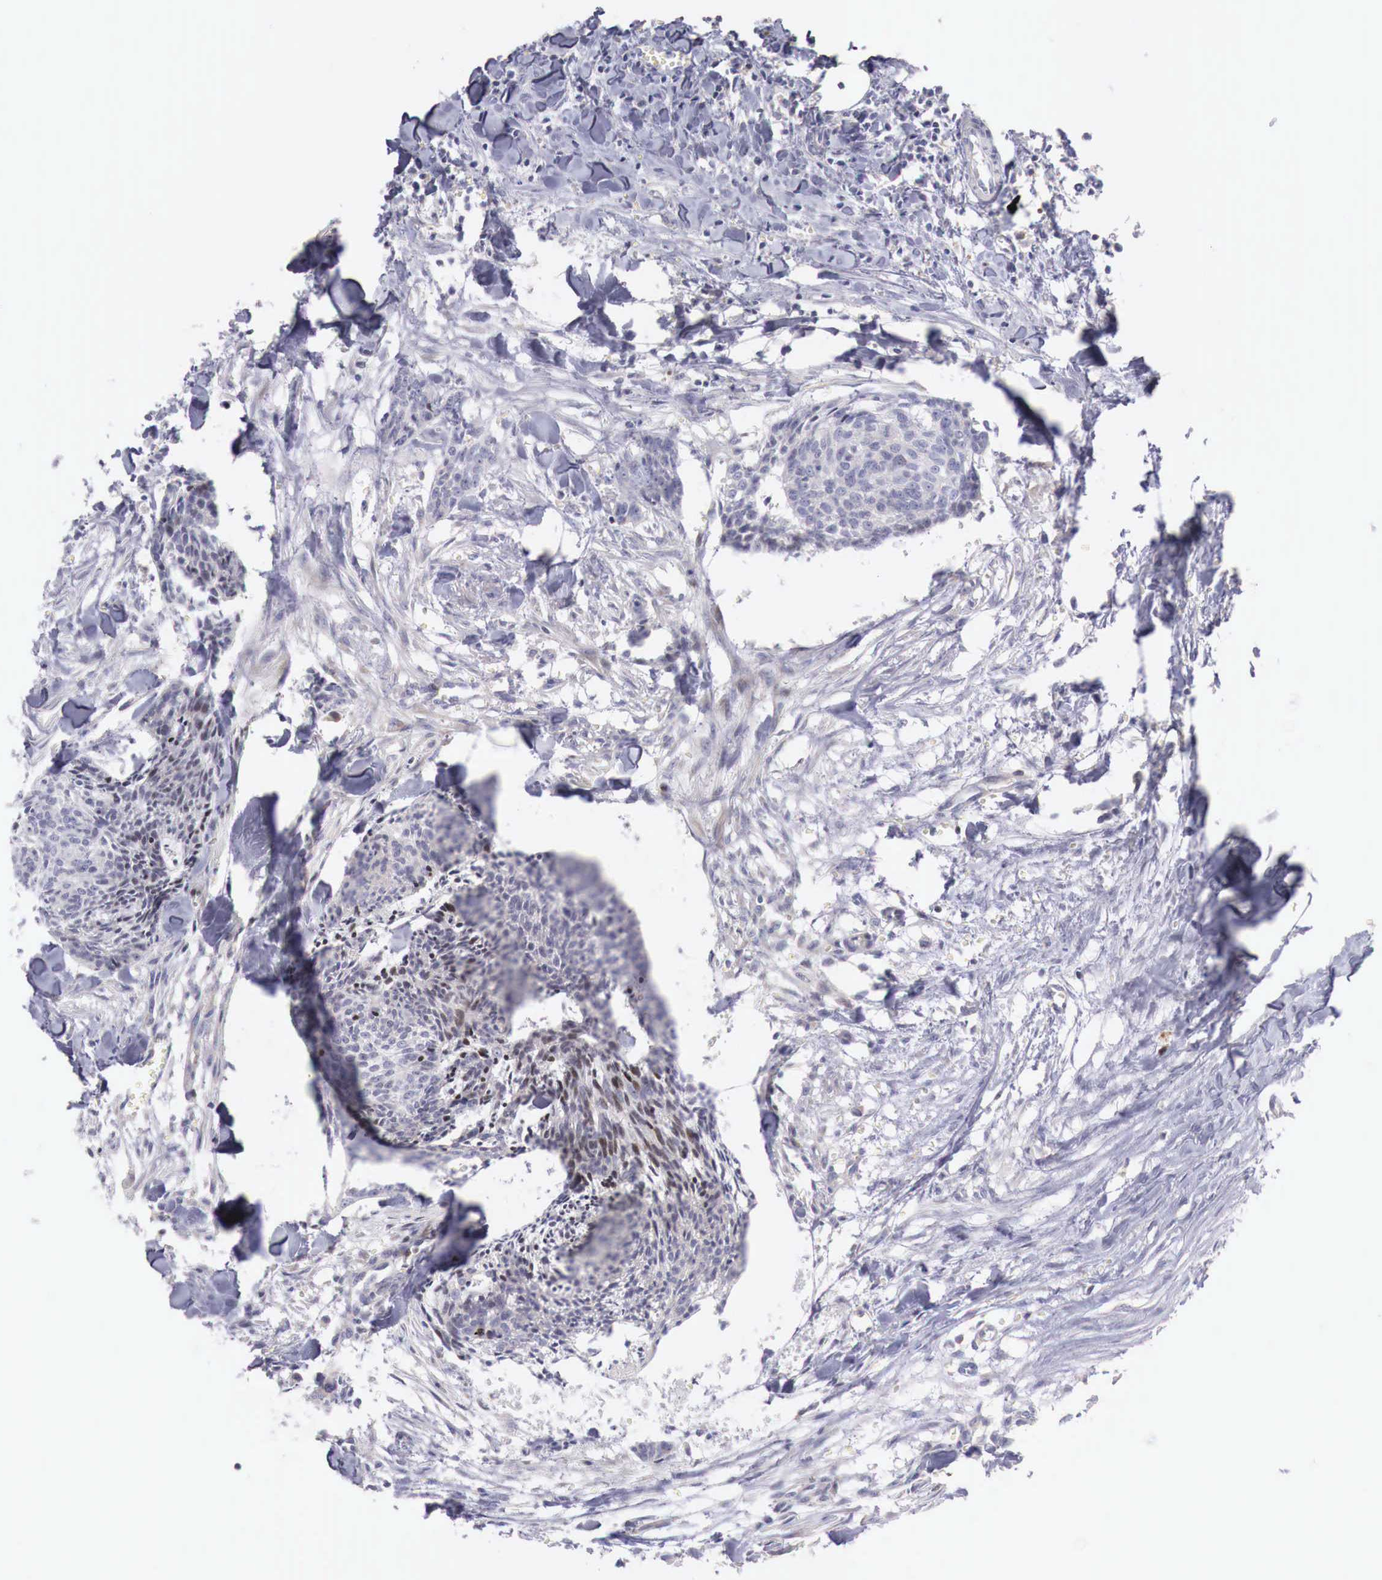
{"staining": {"intensity": "weak", "quantity": "<25%", "location": "nuclear"}, "tissue": "head and neck cancer", "cell_type": "Tumor cells", "image_type": "cancer", "snomed": [{"axis": "morphology", "description": "Squamous cell carcinoma, NOS"}, {"axis": "topography", "description": "Salivary gland"}, {"axis": "topography", "description": "Head-Neck"}], "caption": "Tumor cells are negative for brown protein staining in head and neck cancer.", "gene": "CLCN5", "patient": {"sex": "male", "age": 70}}